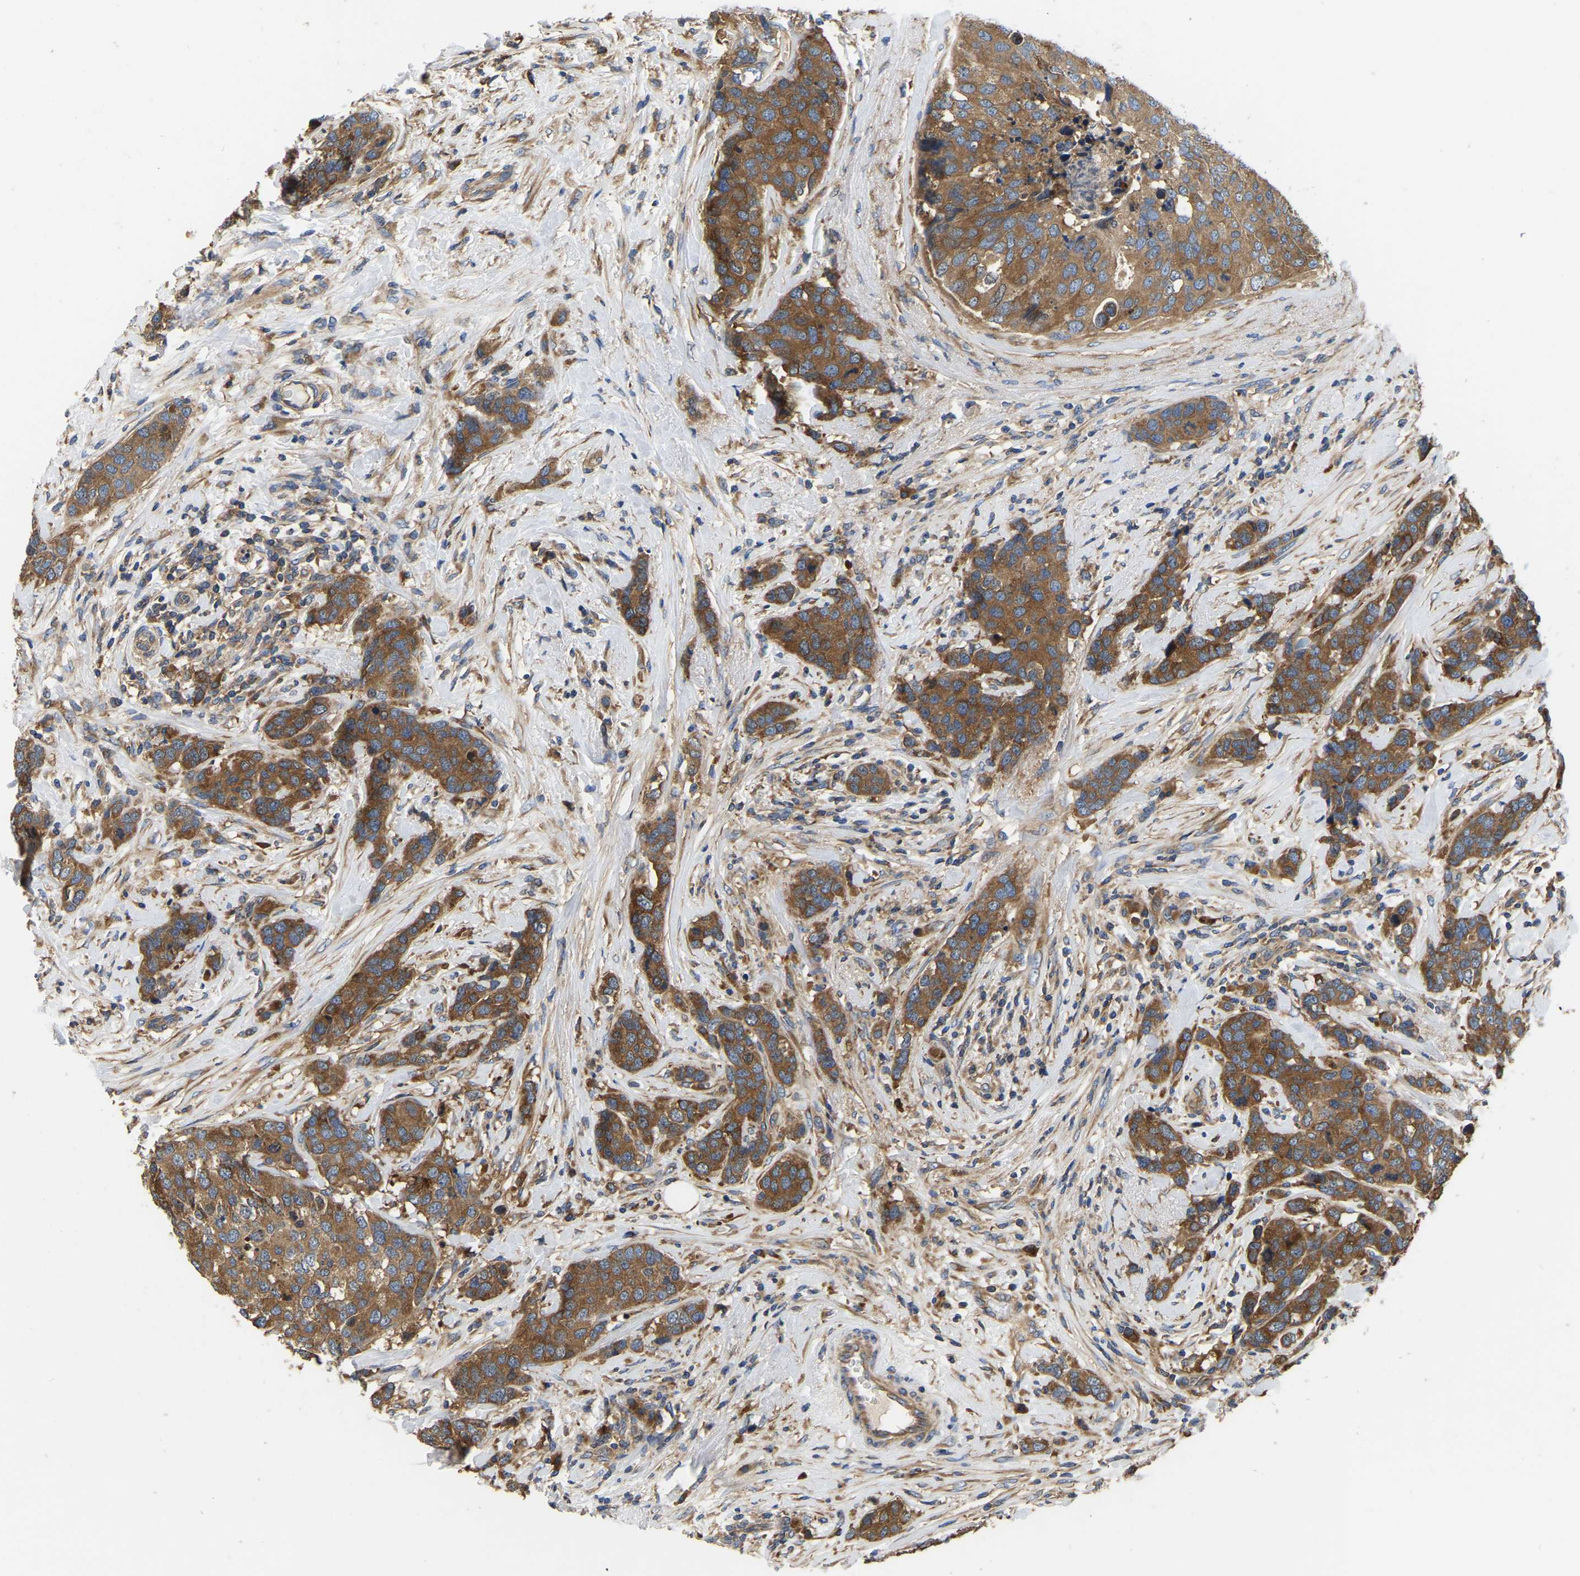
{"staining": {"intensity": "moderate", "quantity": ">75%", "location": "cytoplasmic/membranous"}, "tissue": "breast cancer", "cell_type": "Tumor cells", "image_type": "cancer", "snomed": [{"axis": "morphology", "description": "Lobular carcinoma"}, {"axis": "topography", "description": "Breast"}], "caption": "Brown immunohistochemical staining in human breast lobular carcinoma reveals moderate cytoplasmic/membranous positivity in about >75% of tumor cells.", "gene": "GARS1", "patient": {"sex": "female", "age": 59}}